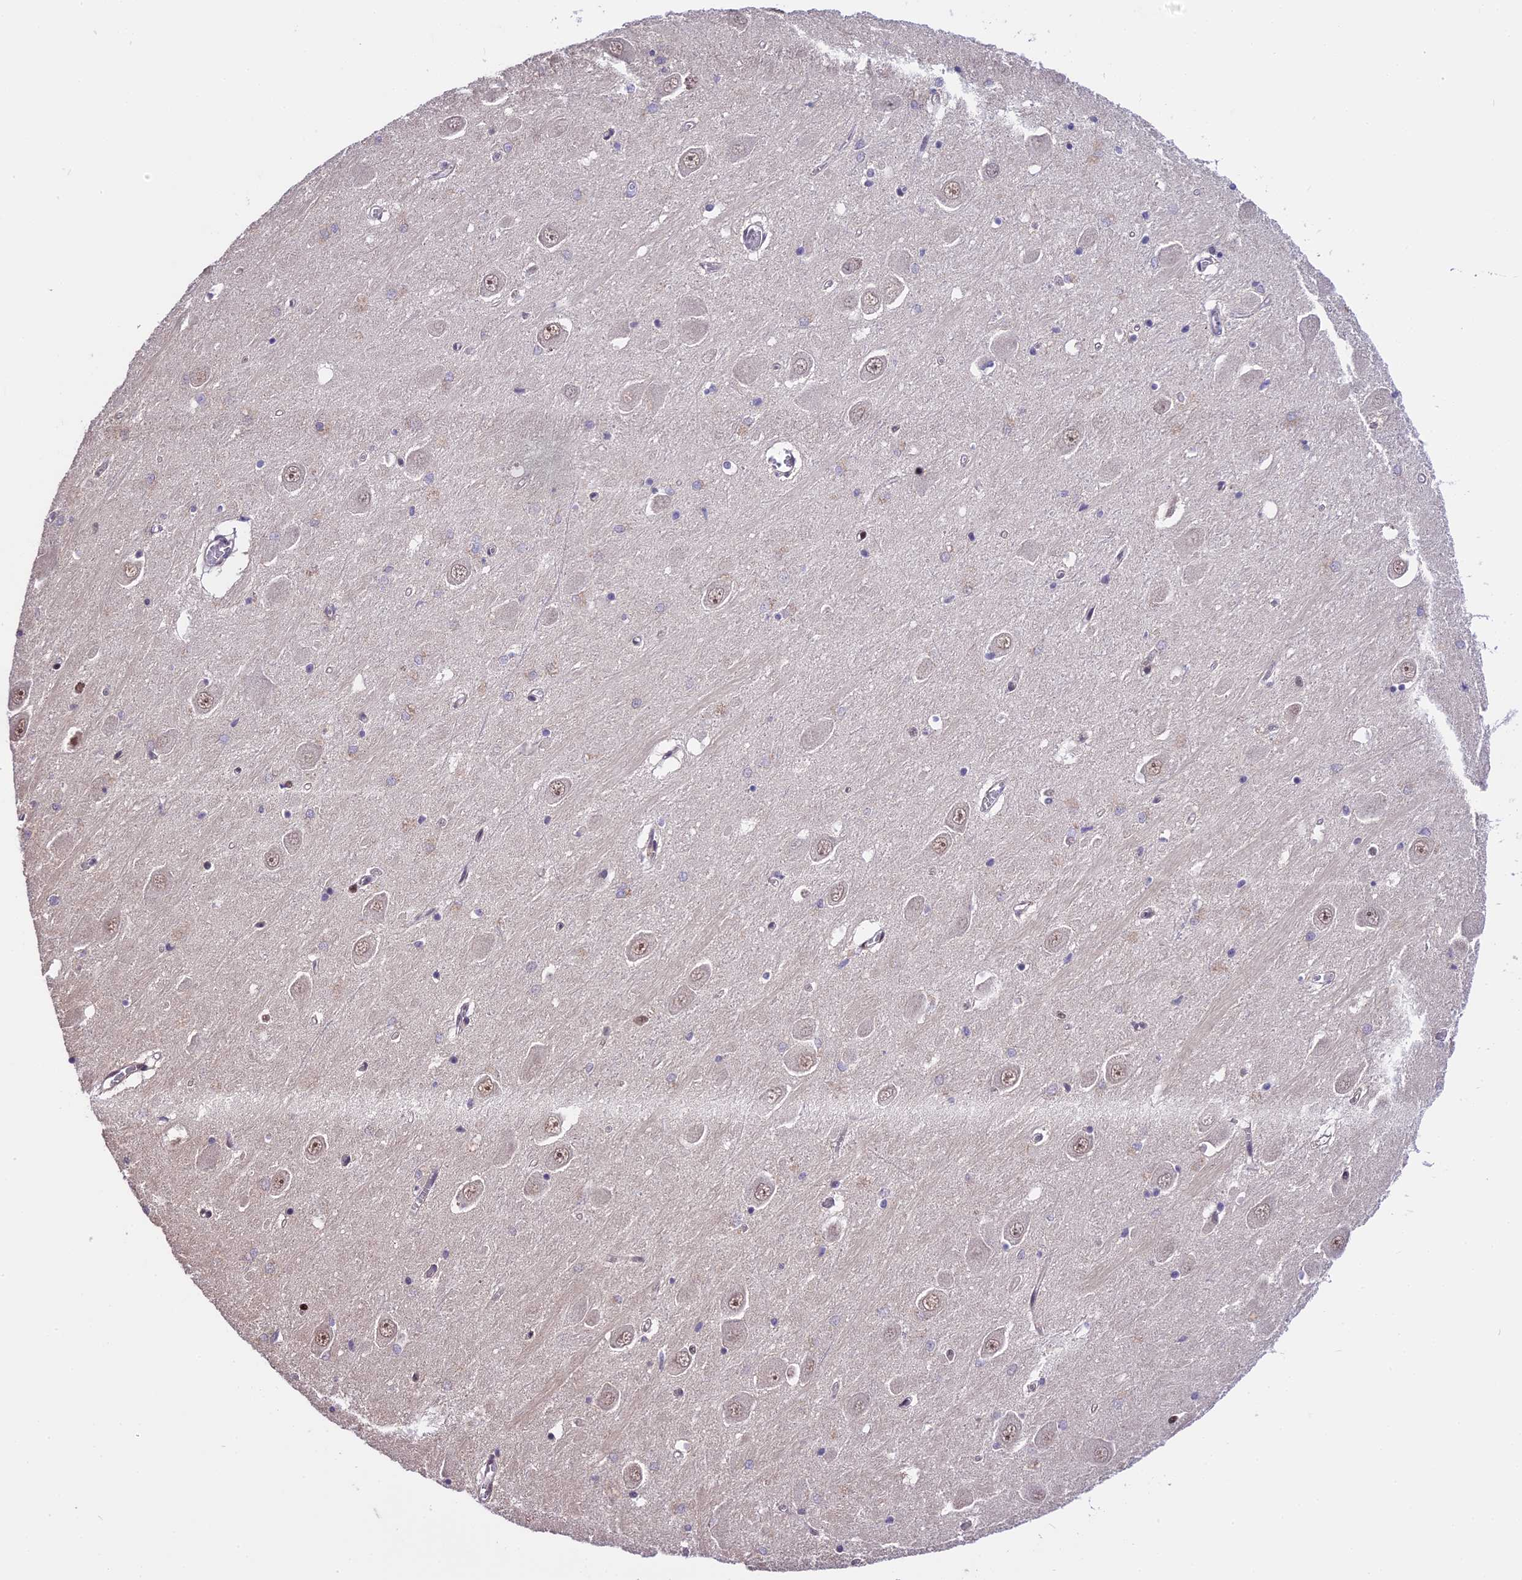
{"staining": {"intensity": "negative", "quantity": "none", "location": "none"}, "tissue": "hippocampus", "cell_type": "Glial cells", "image_type": "normal", "snomed": [{"axis": "morphology", "description": "Normal tissue, NOS"}, {"axis": "topography", "description": "Hippocampus"}], "caption": "The micrograph displays no significant positivity in glial cells of hippocampus. Brightfield microscopy of immunohistochemistry (IHC) stained with DAB (3,3'-diaminobenzidine) (brown) and hematoxylin (blue), captured at high magnification.", "gene": "POLR3E", "patient": {"sex": "male", "age": 70}}